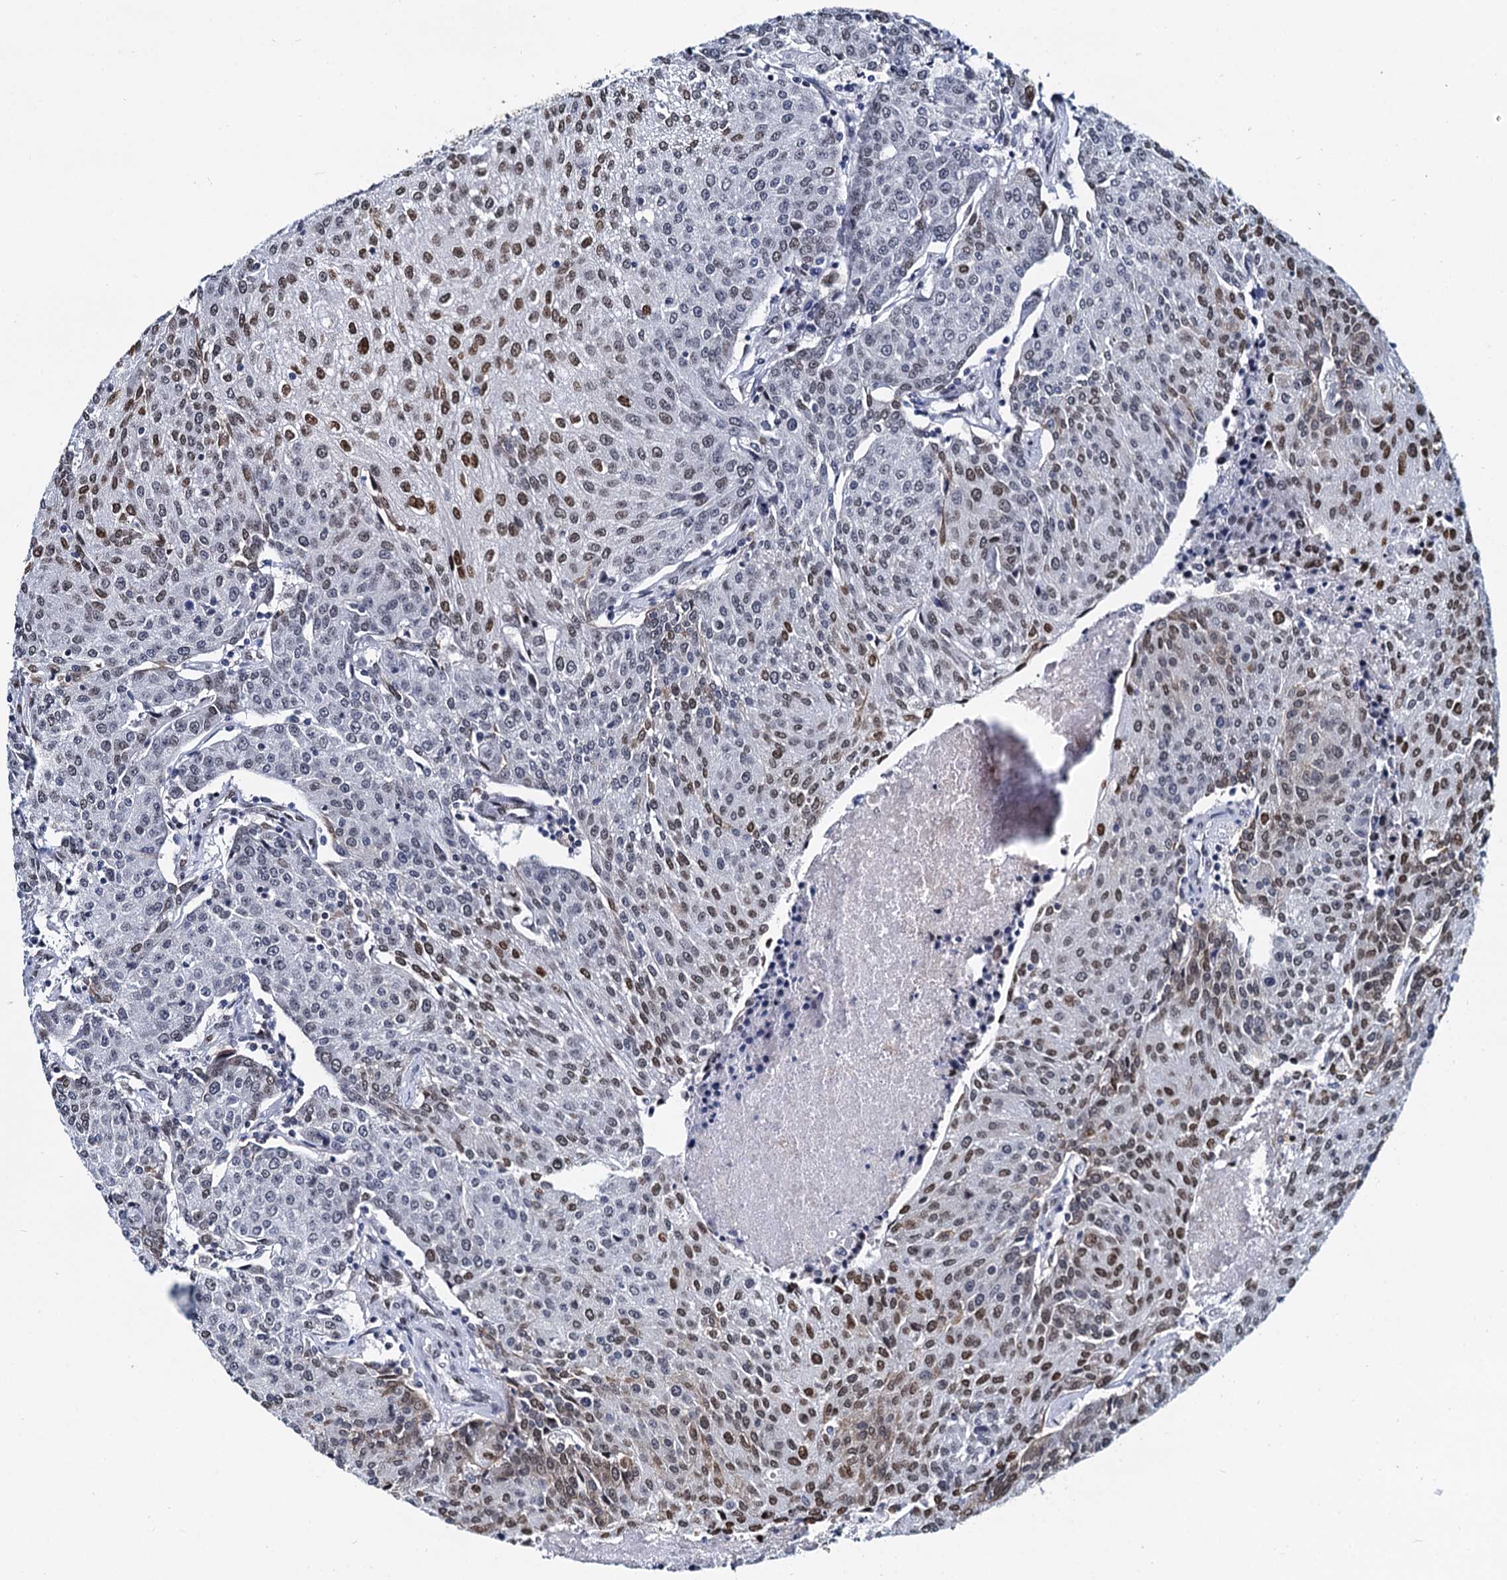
{"staining": {"intensity": "moderate", "quantity": "25%-75%", "location": "nuclear"}, "tissue": "urothelial cancer", "cell_type": "Tumor cells", "image_type": "cancer", "snomed": [{"axis": "morphology", "description": "Urothelial carcinoma, High grade"}, {"axis": "topography", "description": "Urinary bladder"}], "caption": "Approximately 25%-75% of tumor cells in urothelial carcinoma (high-grade) demonstrate moderate nuclear protein expression as visualized by brown immunohistochemical staining.", "gene": "CMAS", "patient": {"sex": "female", "age": 85}}